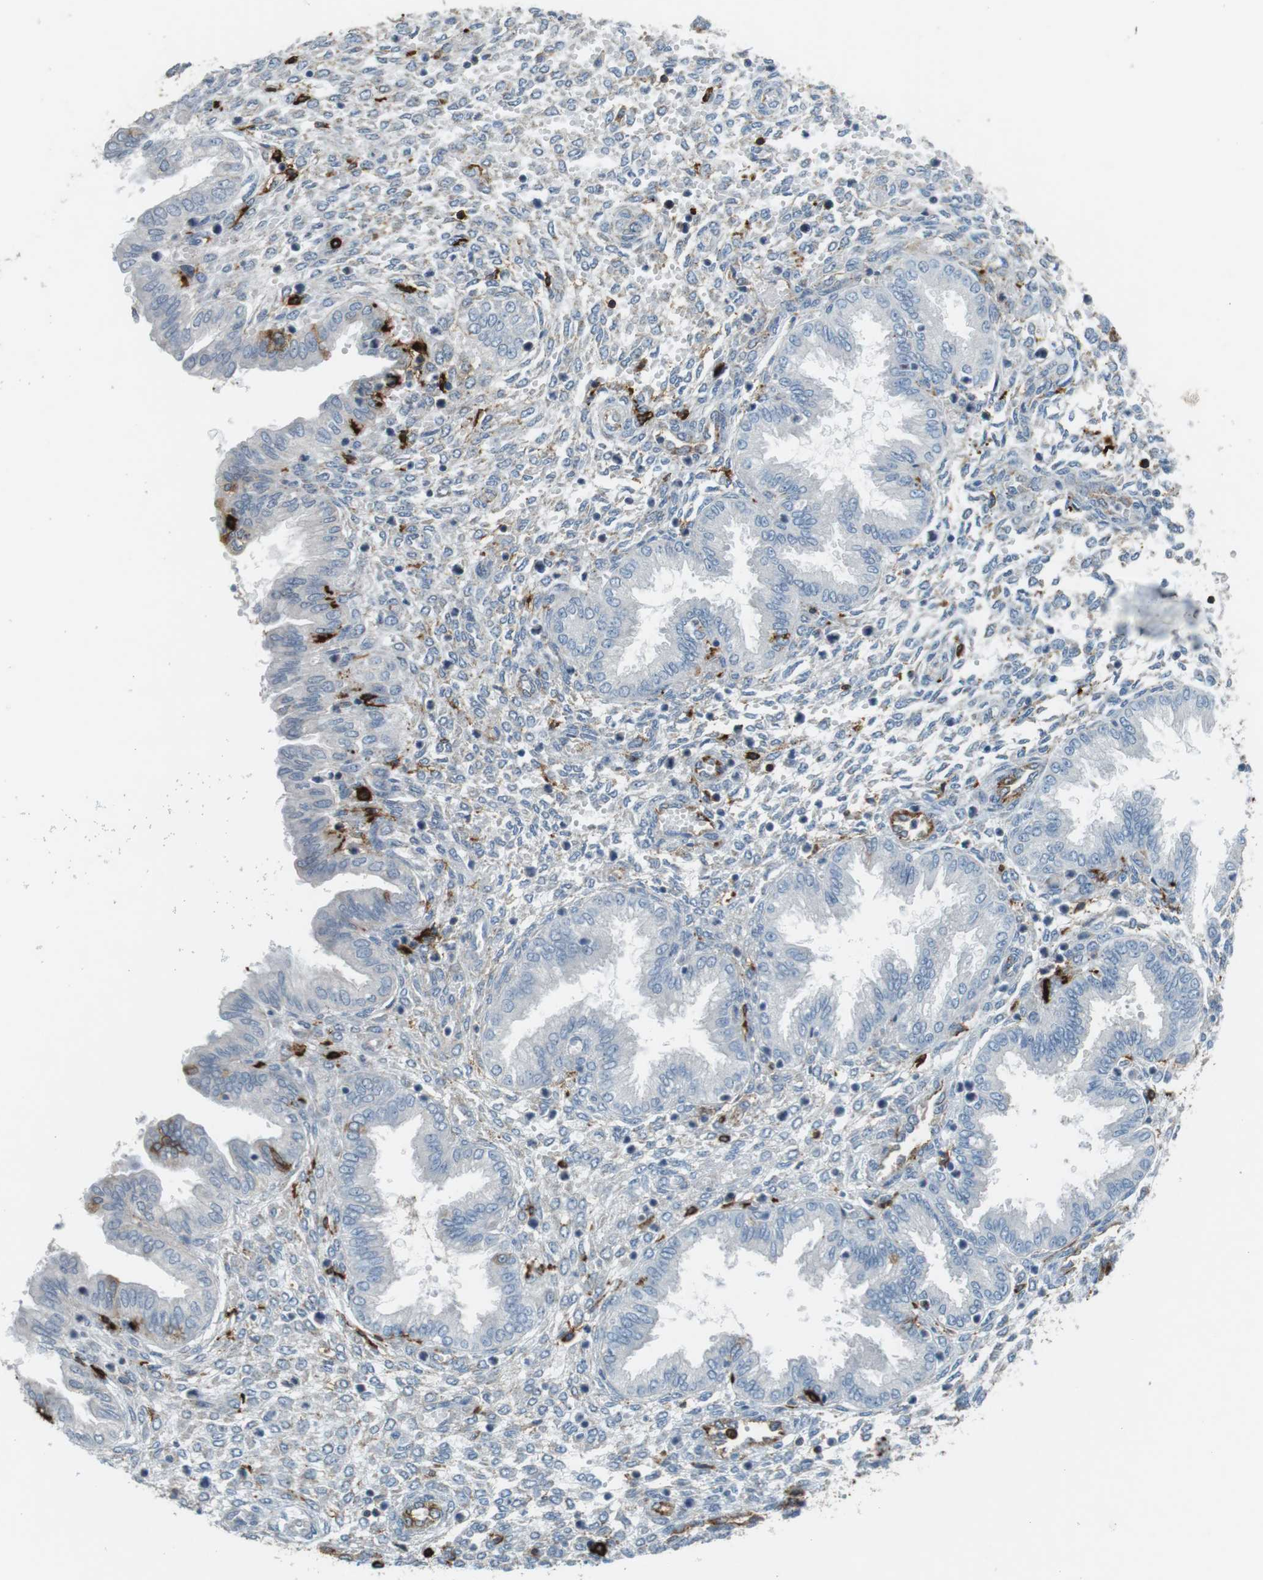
{"staining": {"intensity": "negative", "quantity": "none", "location": "none"}, "tissue": "endometrium", "cell_type": "Cells in endometrial stroma", "image_type": "normal", "snomed": [{"axis": "morphology", "description": "Normal tissue, NOS"}, {"axis": "topography", "description": "Endometrium"}], "caption": "Endometrium was stained to show a protein in brown. There is no significant positivity in cells in endometrial stroma. (Immunohistochemistry (ihc), brightfield microscopy, high magnification).", "gene": "HLA", "patient": {"sex": "female", "age": 33}}